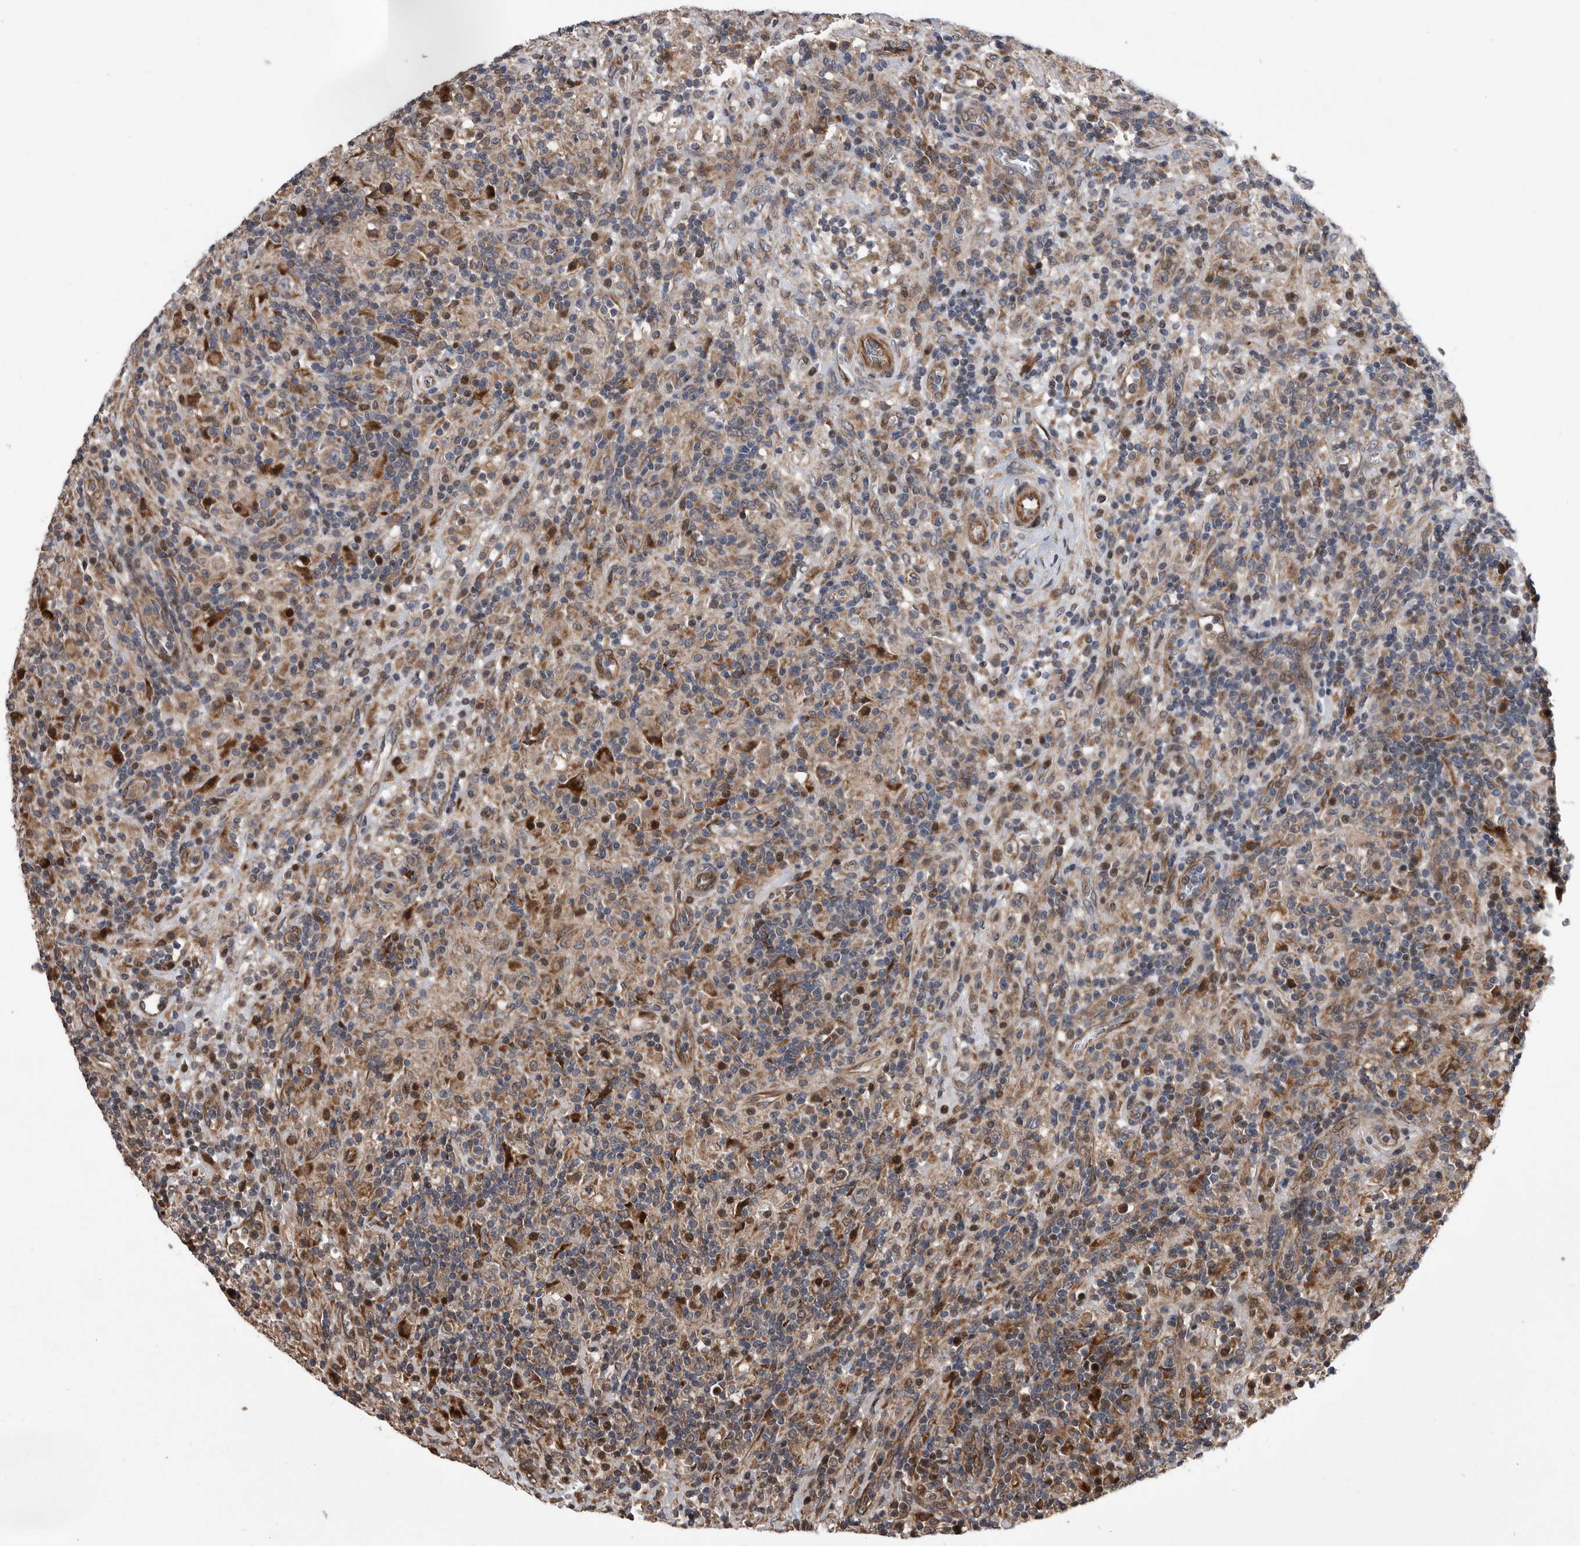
{"staining": {"intensity": "weak", "quantity": "25%-75%", "location": "cytoplasmic/membranous"}, "tissue": "lymphoma", "cell_type": "Tumor cells", "image_type": "cancer", "snomed": [{"axis": "morphology", "description": "Hodgkin's disease, NOS"}, {"axis": "topography", "description": "Lymph node"}], "caption": "Protein analysis of lymphoma tissue exhibits weak cytoplasmic/membranous expression in approximately 25%-75% of tumor cells.", "gene": "SERINC2", "patient": {"sex": "male", "age": 70}}